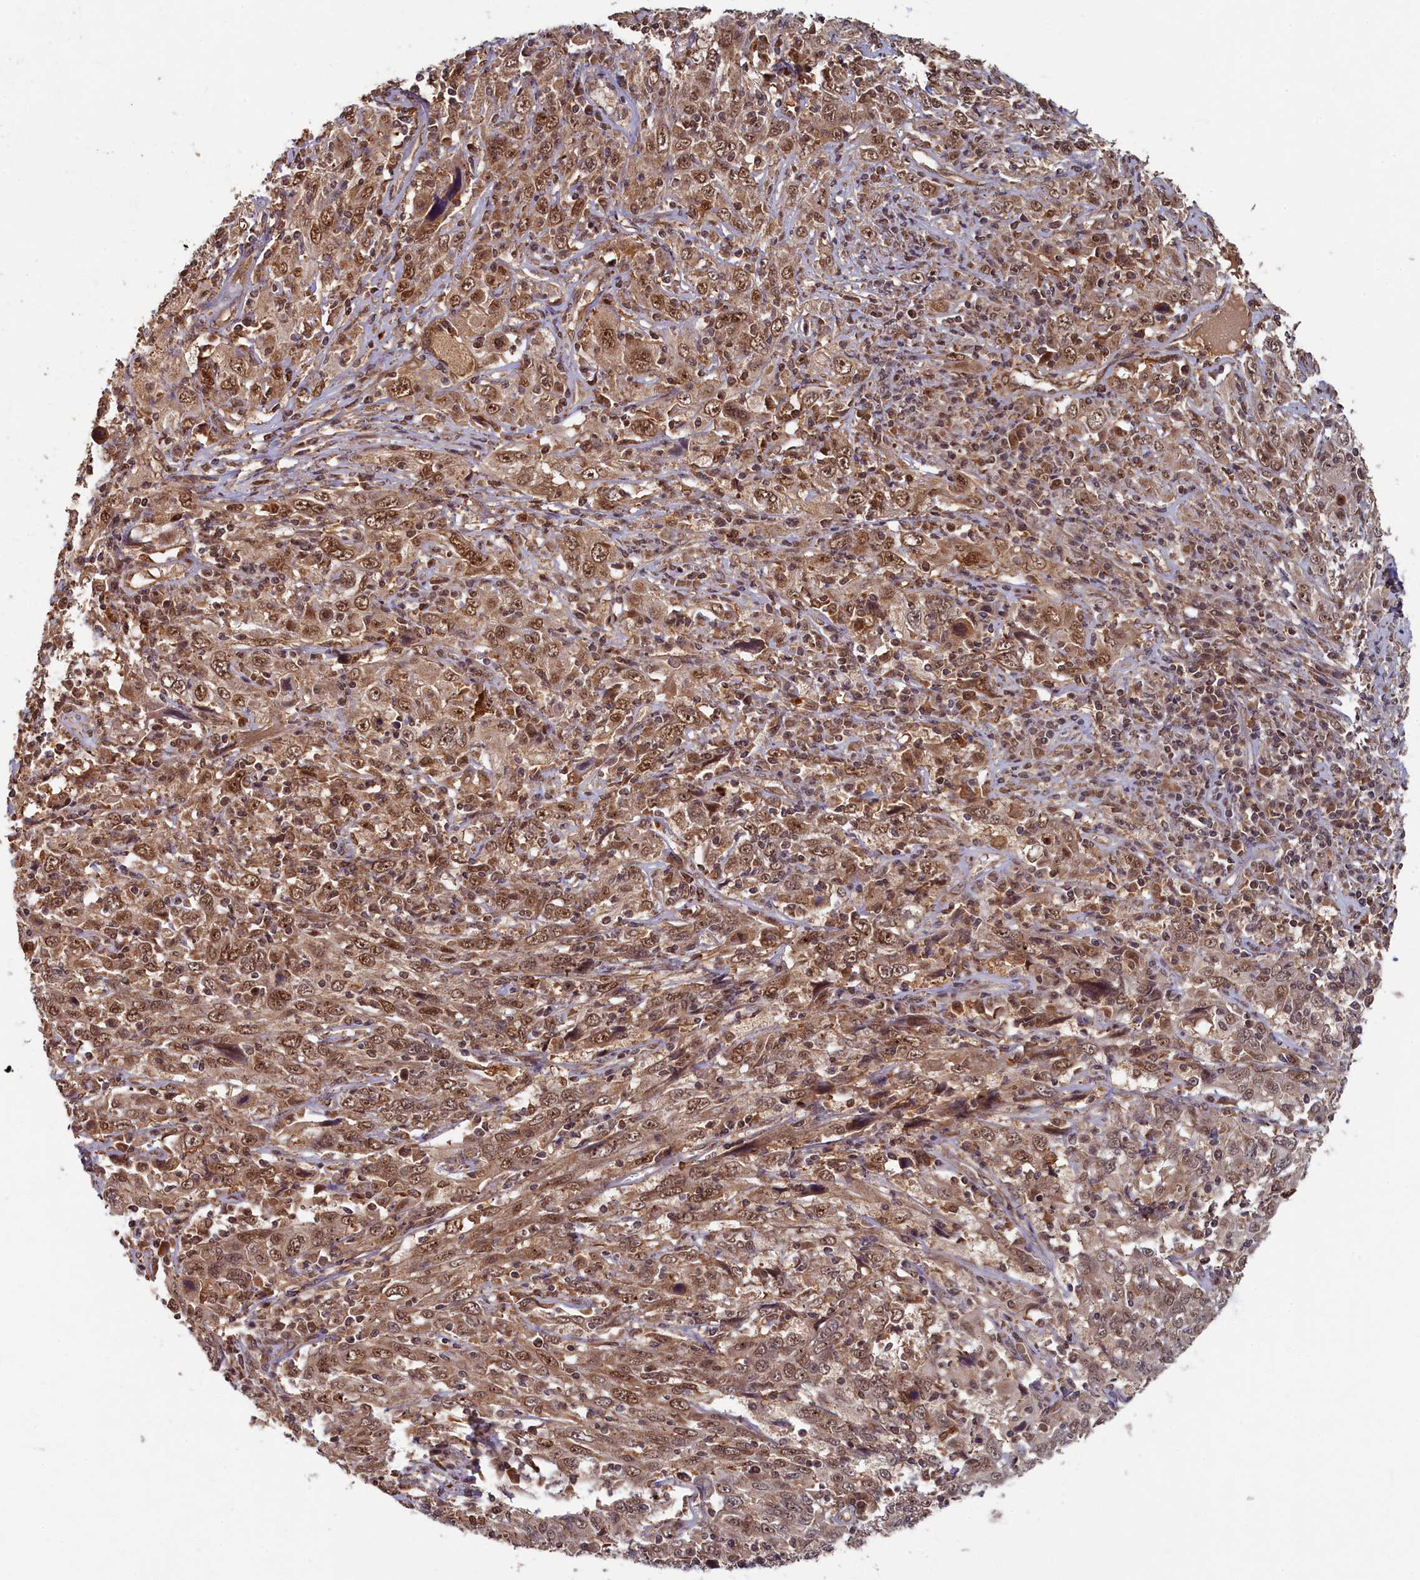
{"staining": {"intensity": "moderate", "quantity": ">75%", "location": "cytoplasmic/membranous,nuclear"}, "tissue": "cervical cancer", "cell_type": "Tumor cells", "image_type": "cancer", "snomed": [{"axis": "morphology", "description": "Squamous cell carcinoma, NOS"}, {"axis": "topography", "description": "Cervix"}], "caption": "The photomicrograph displays staining of cervical cancer (squamous cell carcinoma), revealing moderate cytoplasmic/membranous and nuclear protein expression (brown color) within tumor cells. Immunohistochemistry stains the protein of interest in brown and the nuclei are stained blue.", "gene": "BRCA1", "patient": {"sex": "female", "age": 46}}